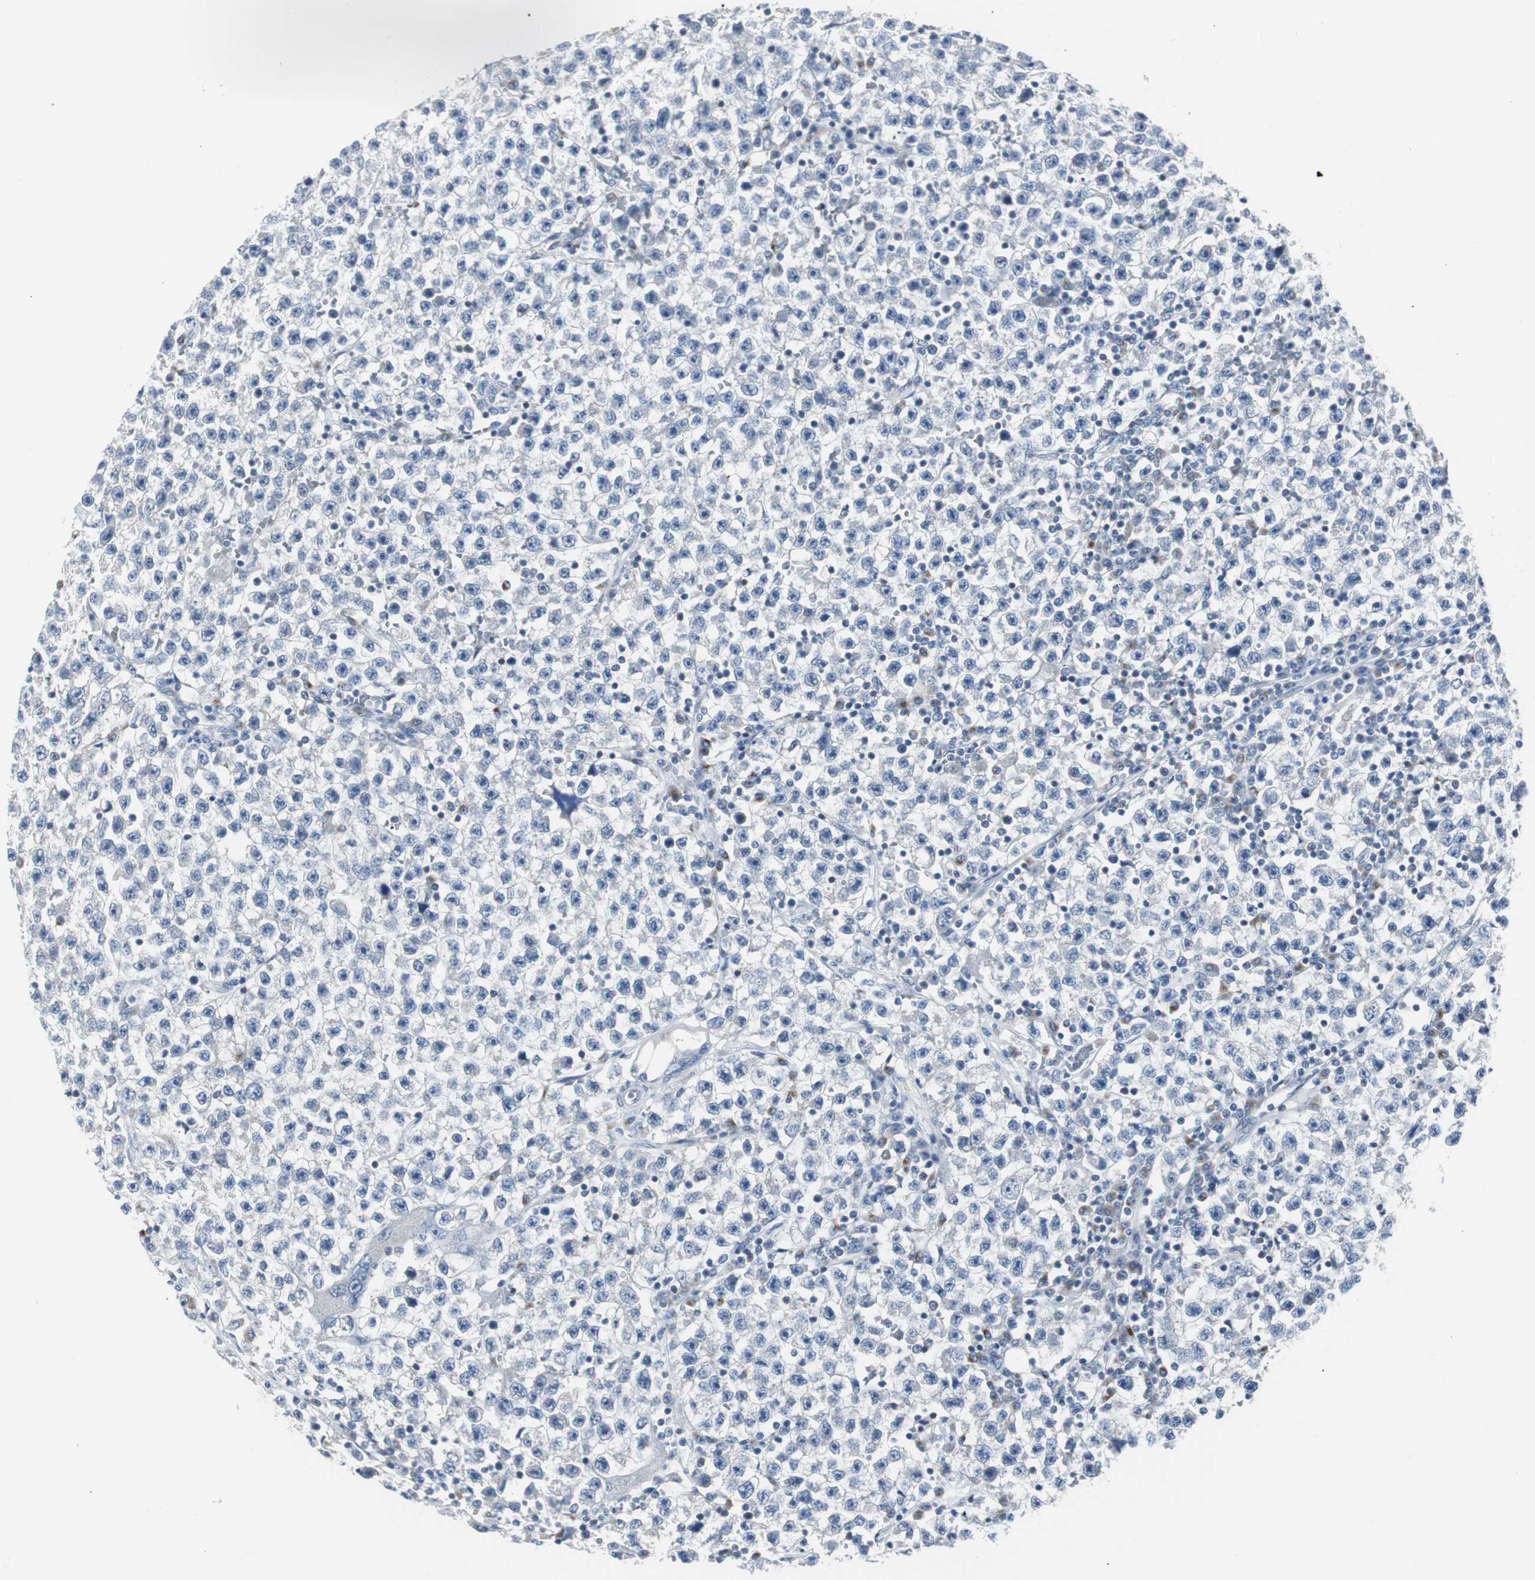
{"staining": {"intensity": "negative", "quantity": "none", "location": "none"}, "tissue": "testis cancer", "cell_type": "Tumor cells", "image_type": "cancer", "snomed": [{"axis": "morphology", "description": "Seminoma, NOS"}, {"axis": "topography", "description": "Testis"}], "caption": "An immunohistochemistry (IHC) image of testis seminoma is shown. There is no staining in tumor cells of testis seminoma.", "gene": "SOX30", "patient": {"sex": "male", "age": 22}}